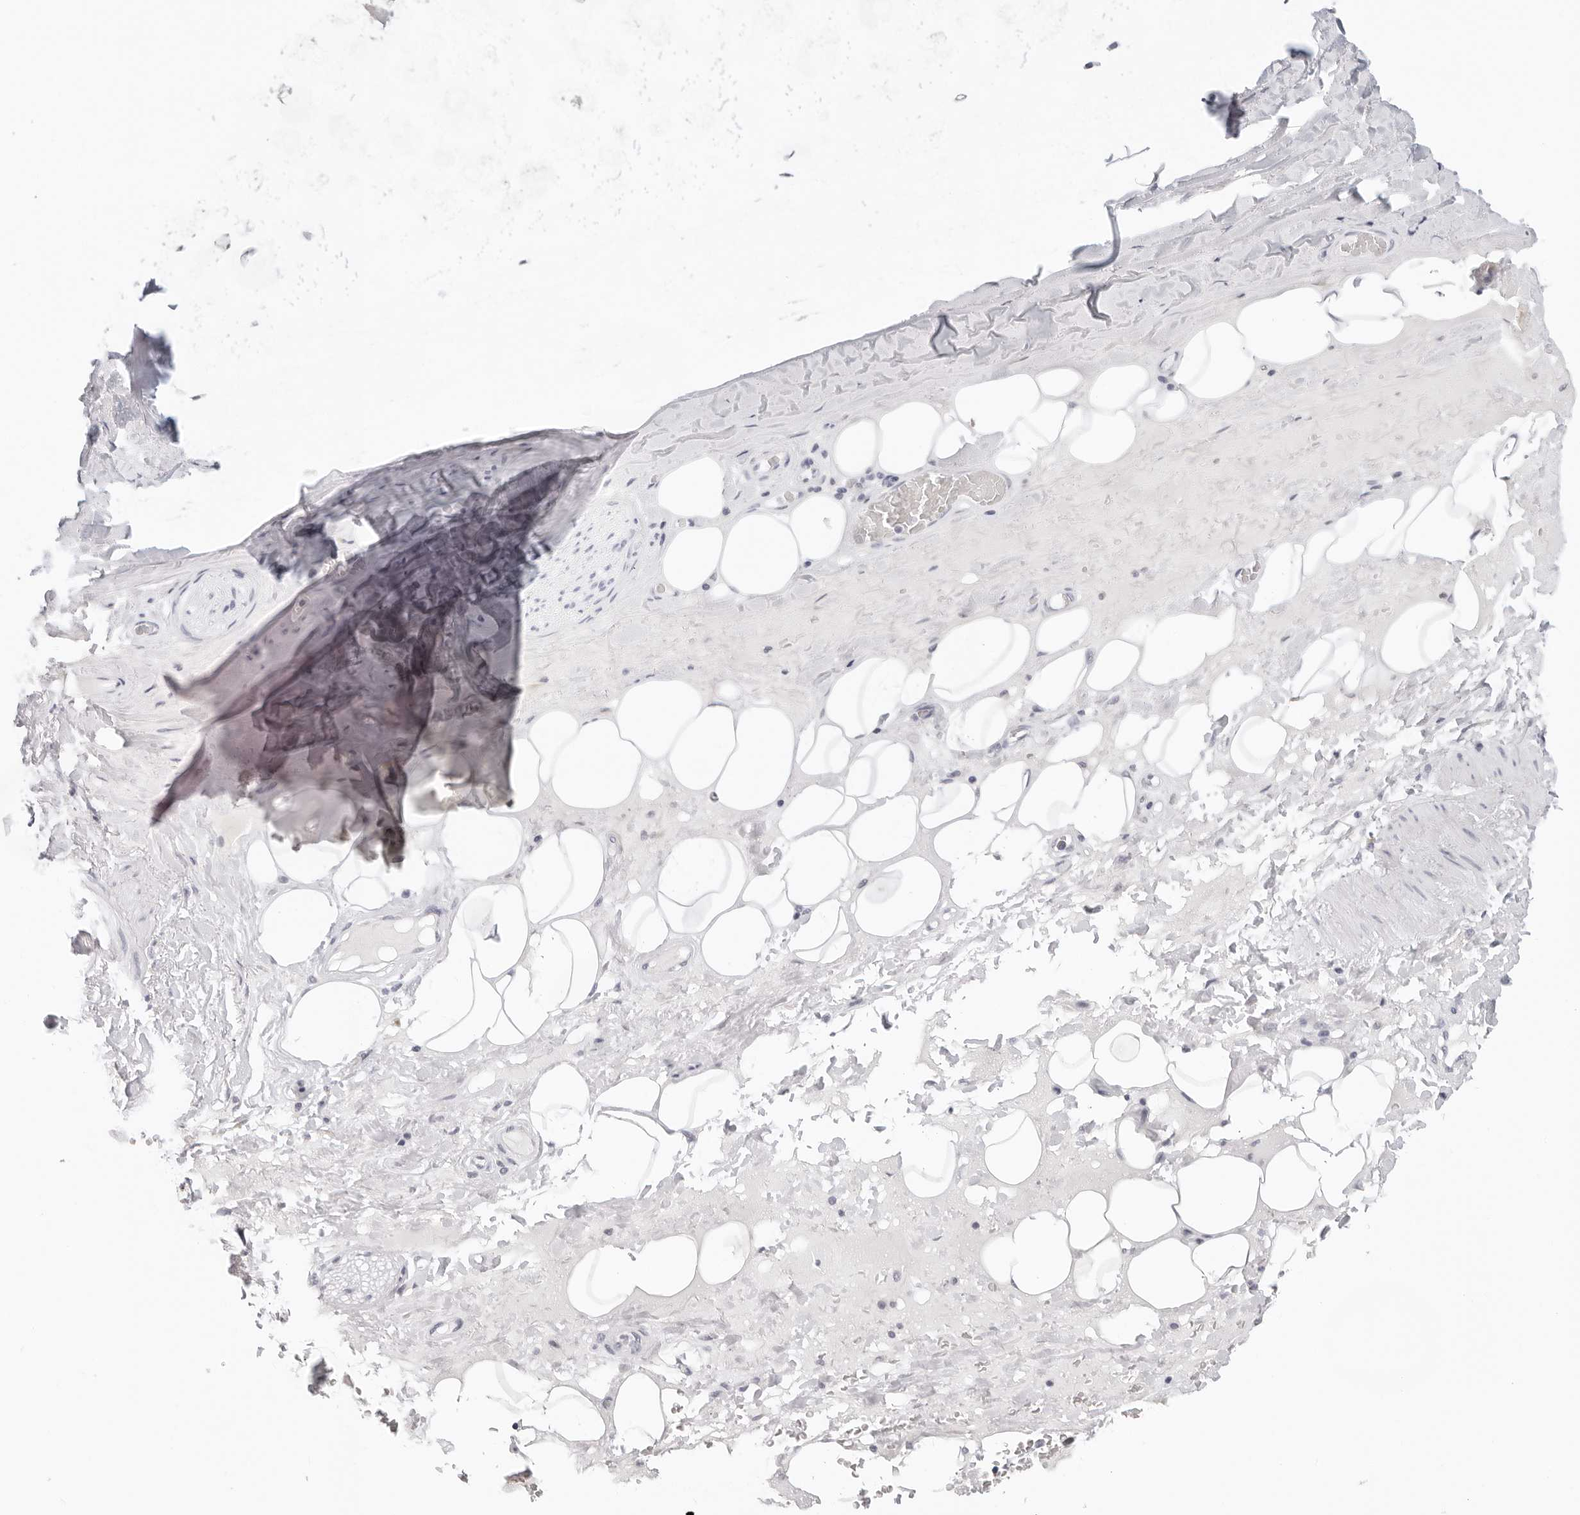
{"staining": {"intensity": "negative", "quantity": "none", "location": "none"}, "tissue": "adipose tissue", "cell_type": "Adipocytes", "image_type": "normal", "snomed": [{"axis": "morphology", "description": "Normal tissue, NOS"}, {"axis": "topography", "description": "Cartilage tissue"}], "caption": "Protein analysis of unremarkable adipose tissue exhibits no significant expression in adipocytes.", "gene": "EDN2", "patient": {"sex": "female", "age": 63}}